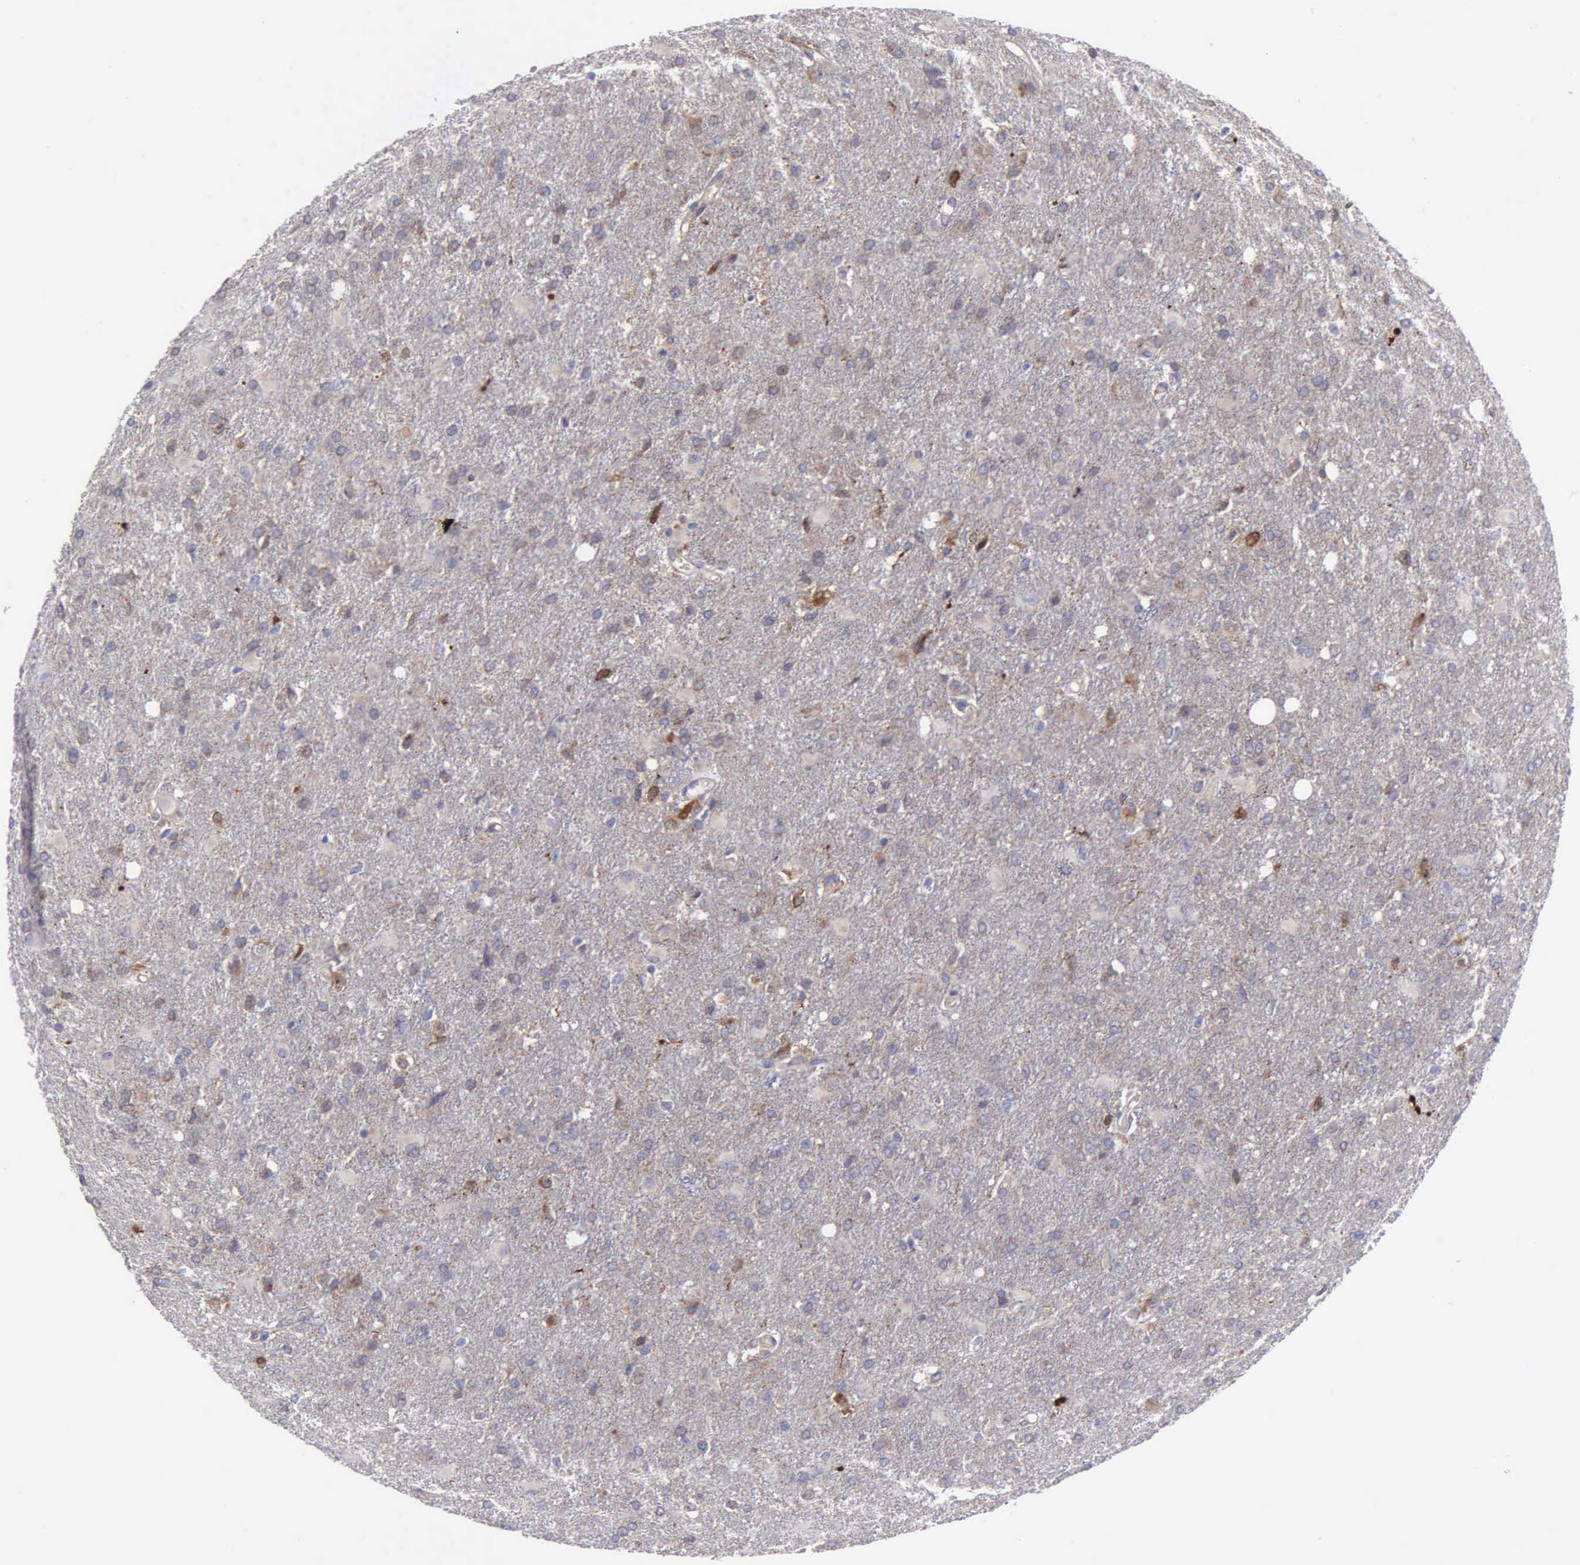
{"staining": {"intensity": "moderate", "quantity": "<25%", "location": "cytoplasmic/membranous"}, "tissue": "glioma", "cell_type": "Tumor cells", "image_type": "cancer", "snomed": [{"axis": "morphology", "description": "Glioma, malignant, High grade"}, {"axis": "topography", "description": "Brain"}], "caption": "Immunohistochemistry staining of glioma, which displays low levels of moderate cytoplasmic/membranous positivity in about <25% of tumor cells indicating moderate cytoplasmic/membranous protein positivity. The staining was performed using DAB (3,3'-diaminobenzidine) (brown) for protein detection and nuclei were counterstained in hematoxylin (blue).", "gene": "APP", "patient": {"sex": "male", "age": 68}}